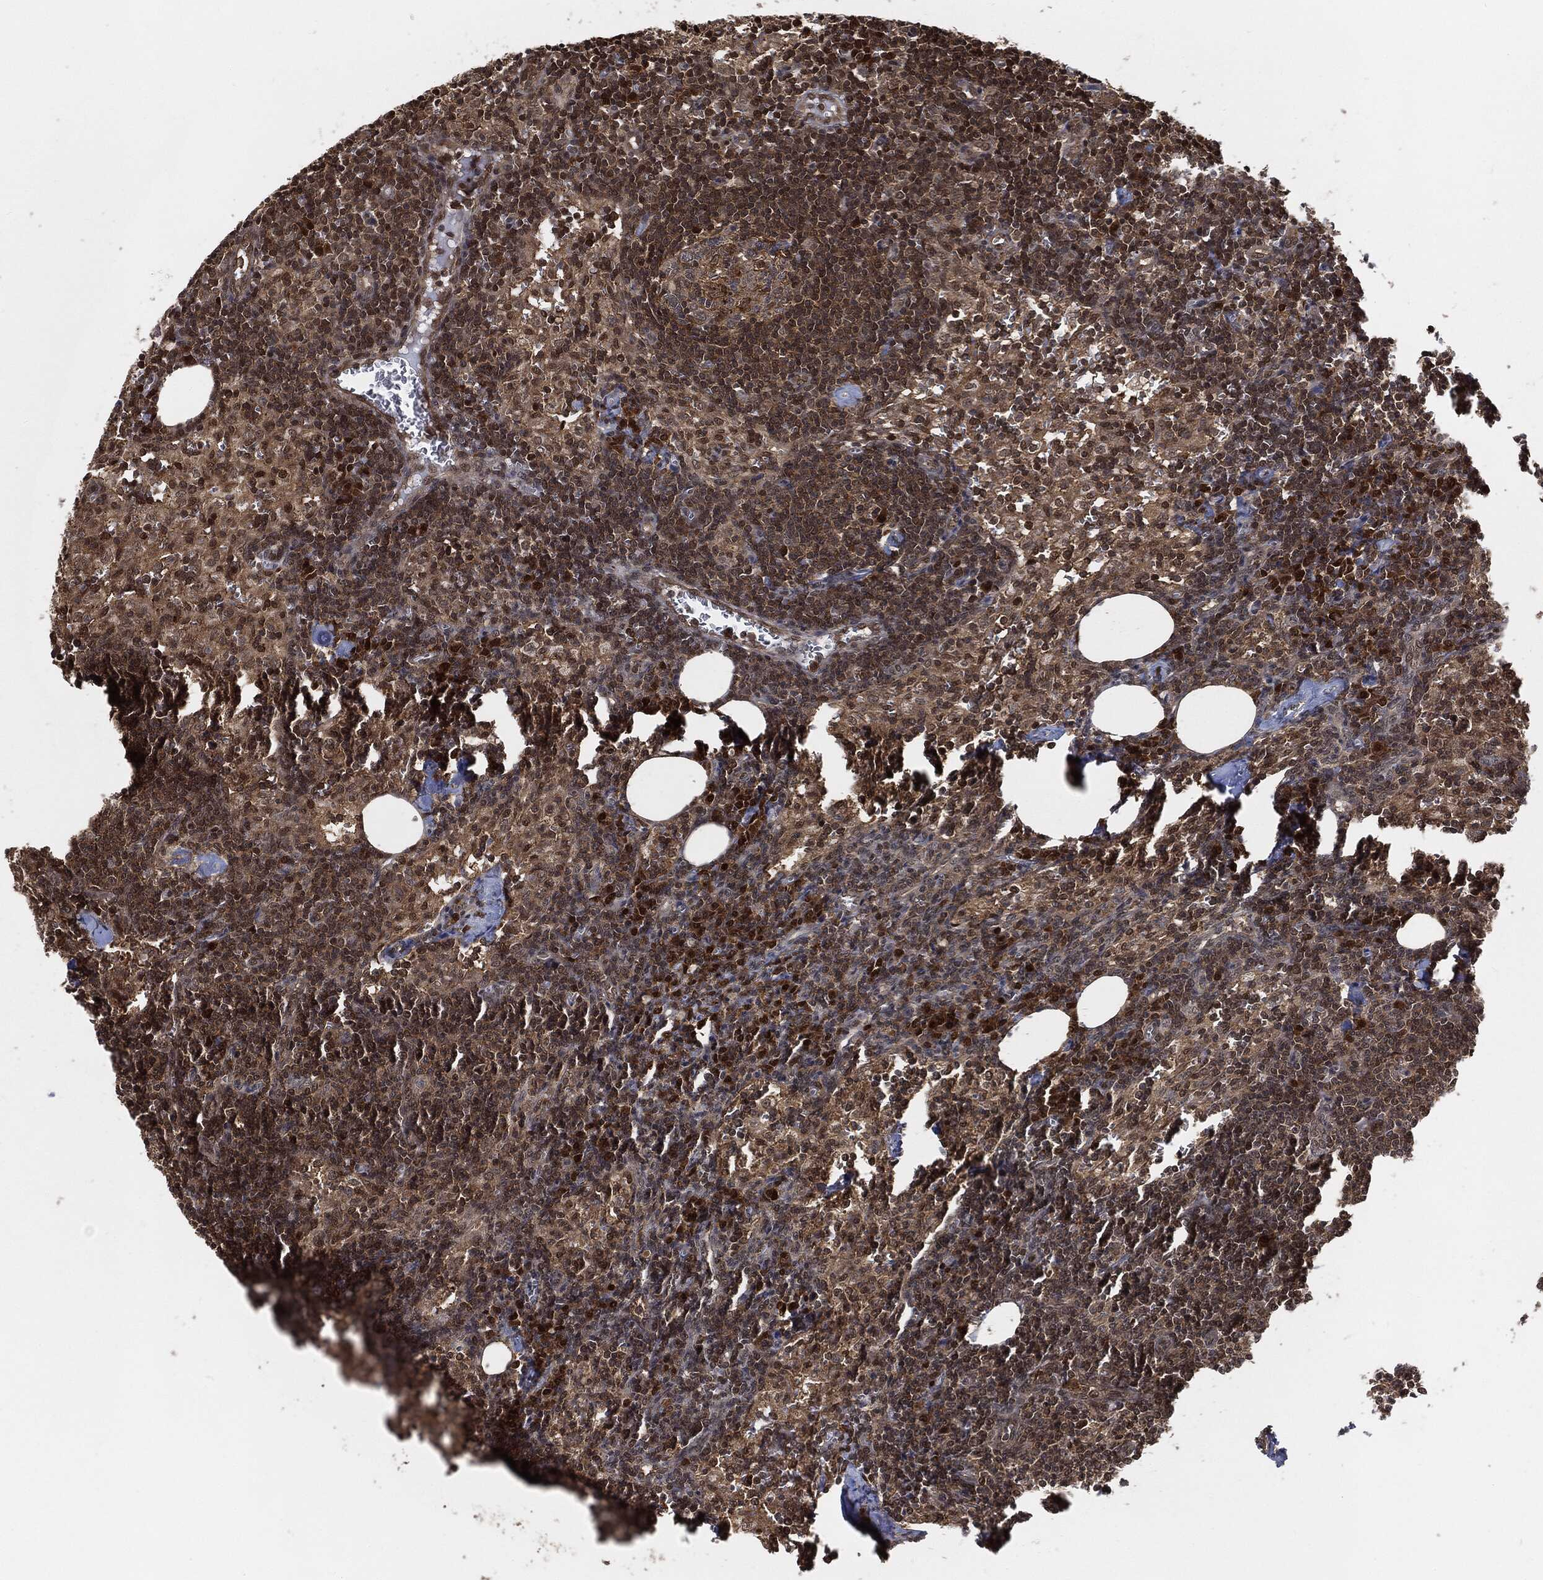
{"staining": {"intensity": "moderate", "quantity": "<25%", "location": "cytoplasmic/membranous,nuclear"}, "tissue": "lymph node", "cell_type": "Germinal center cells", "image_type": "normal", "snomed": [{"axis": "morphology", "description": "Normal tissue, NOS"}, {"axis": "topography", "description": "Lymph node"}], "caption": "Human lymph node stained with a brown dye reveals moderate cytoplasmic/membranous,nuclear positive staining in about <25% of germinal center cells.", "gene": "CUTA", "patient": {"sex": "female", "age": 52}}